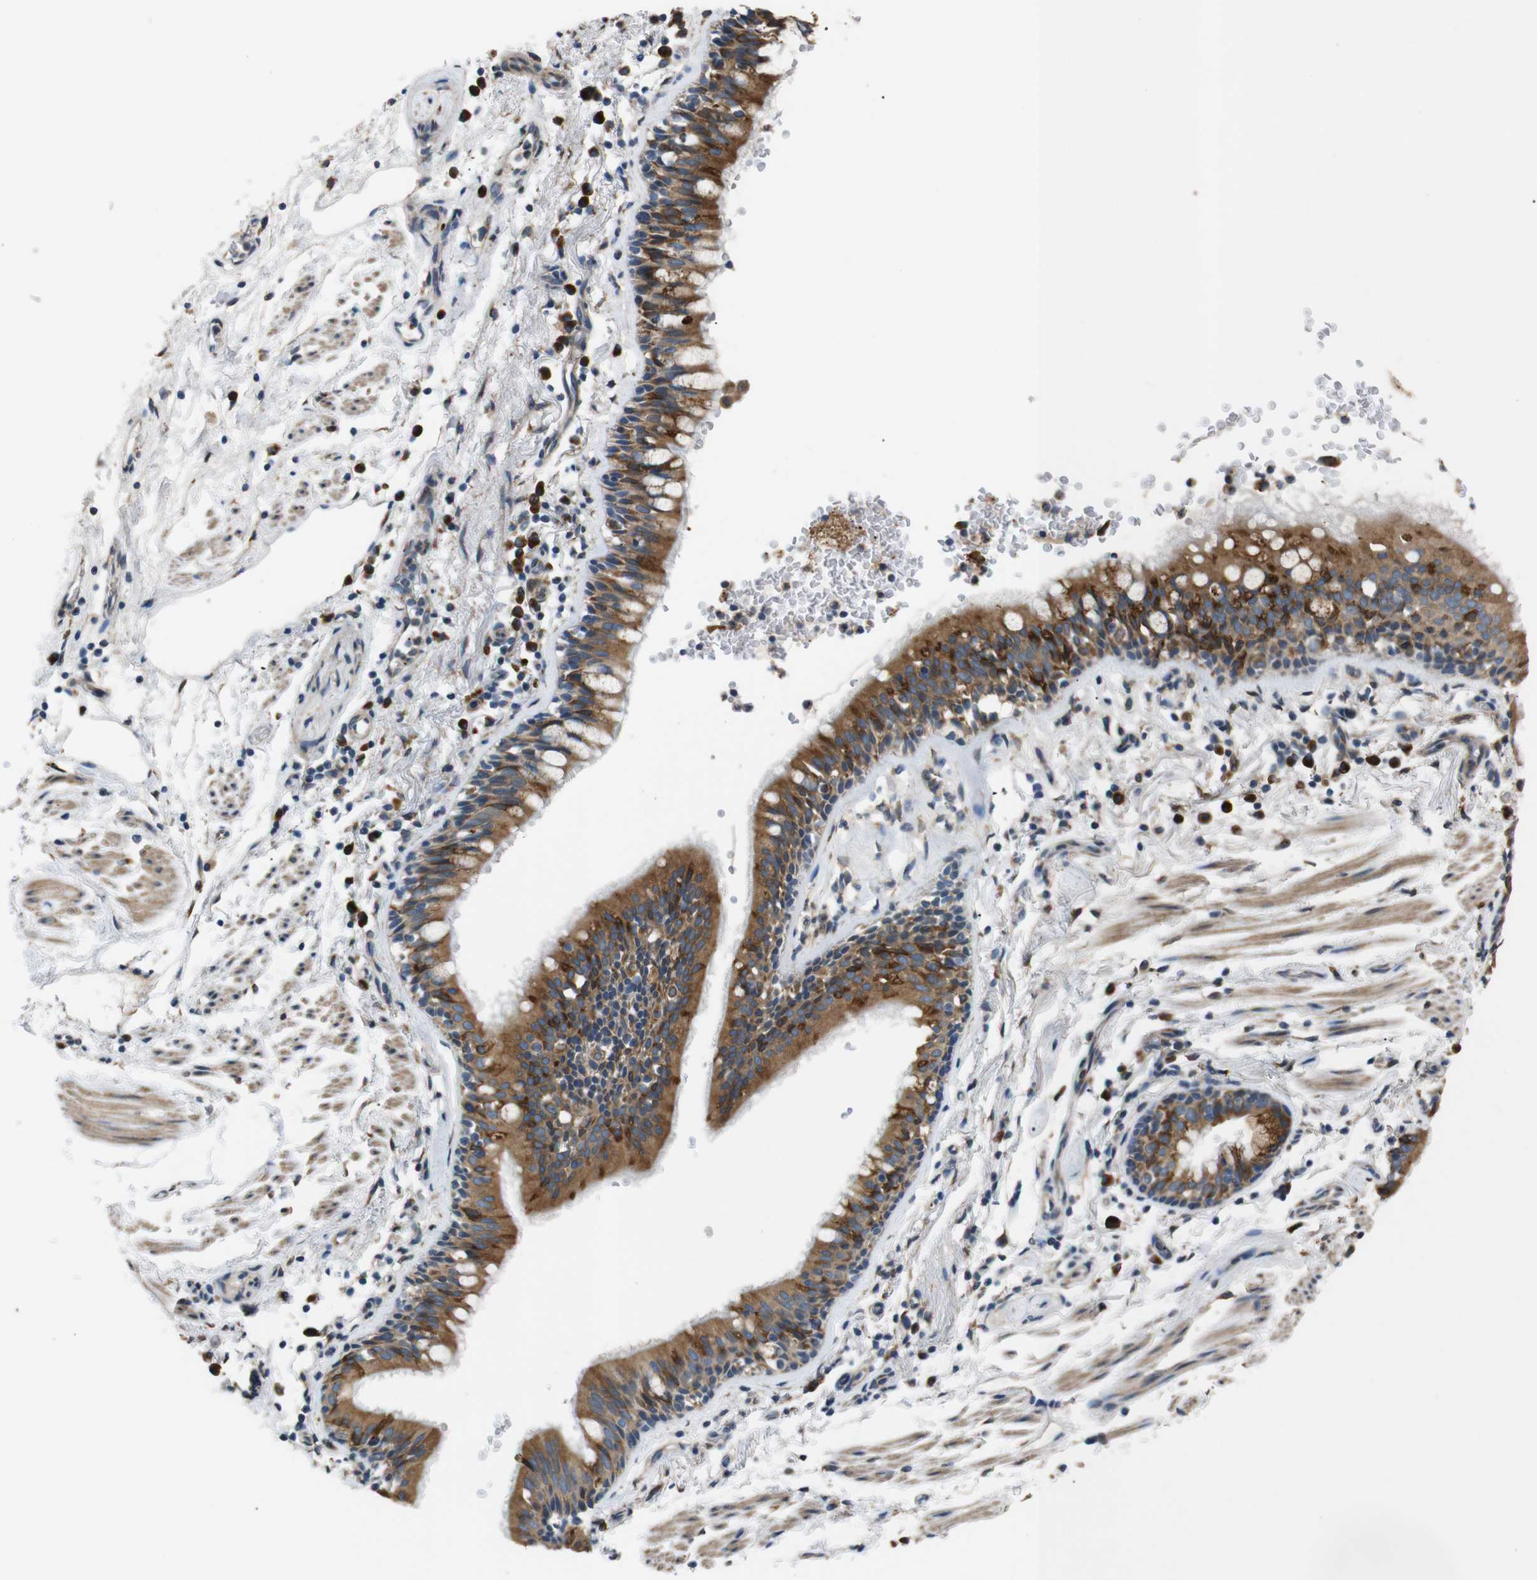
{"staining": {"intensity": "moderate", "quantity": ">75%", "location": "cytoplasmic/membranous"}, "tissue": "bronchus", "cell_type": "Respiratory epithelial cells", "image_type": "normal", "snomed": [{"axis": "morphology", "description": "Normal tissue, NOS"}, {"axis": "morphology", "description": "Inflammation, NOS"}, {"axis": "topography", "description": "Cartilage tissue"}, {"axis": "topography", "description": "Bronchus"}], "caption": "DAB (3,3'-diaminobenzidine) immunohistochemical staining of normal human bronchus shows moderate cytoplasmic/membranous protein expression in about >75% of respiratory epithelial cells. (DAB (3,3'-diaminobenzidine) = brown stain, brightfield microscopy at high magnification).", "gene": "TMED2", "patient": {"sex": "male", "age": 77}}